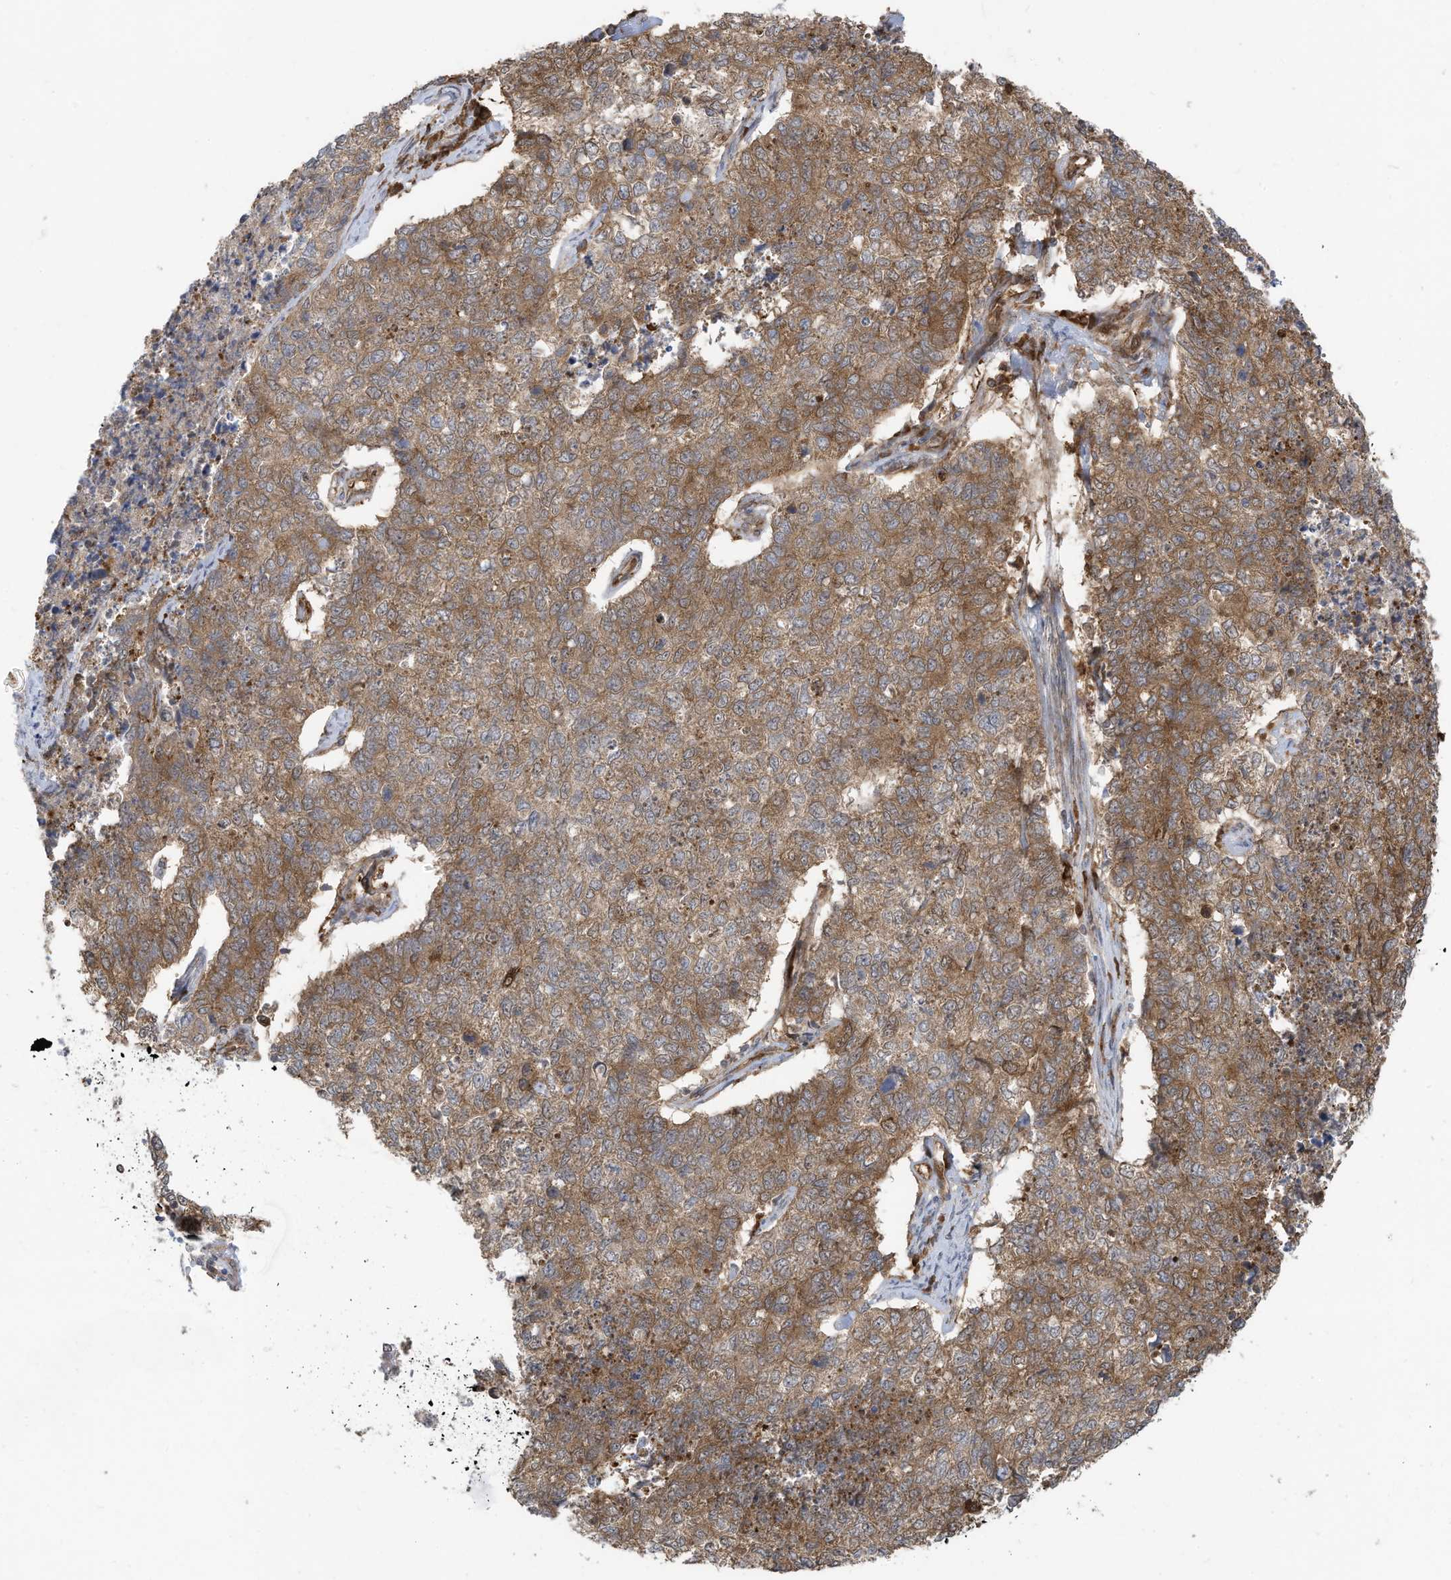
{"staining": {"intensity": "moderate", "quantity": ">75%", "location": "cytoplasmic/membranous"}, "tissue": "cervical cancer", "cell_type": "Tumor cells", "image_type": "cancer", "snomed": [{"axis": "morphology", "description": "Squamous cell carcinoma, NOS"}, {"axis": "topography", "description": "Cervix"}], "caption": "Immunohistochemical staining of human cervical cancer (squamous cell carcinoma) shows moderate cytoplasmic/membranous protein positivity in approximately >75% of tumor cells.", "gene": "USE1", "patient": {"sex": "female", "age": 63}}